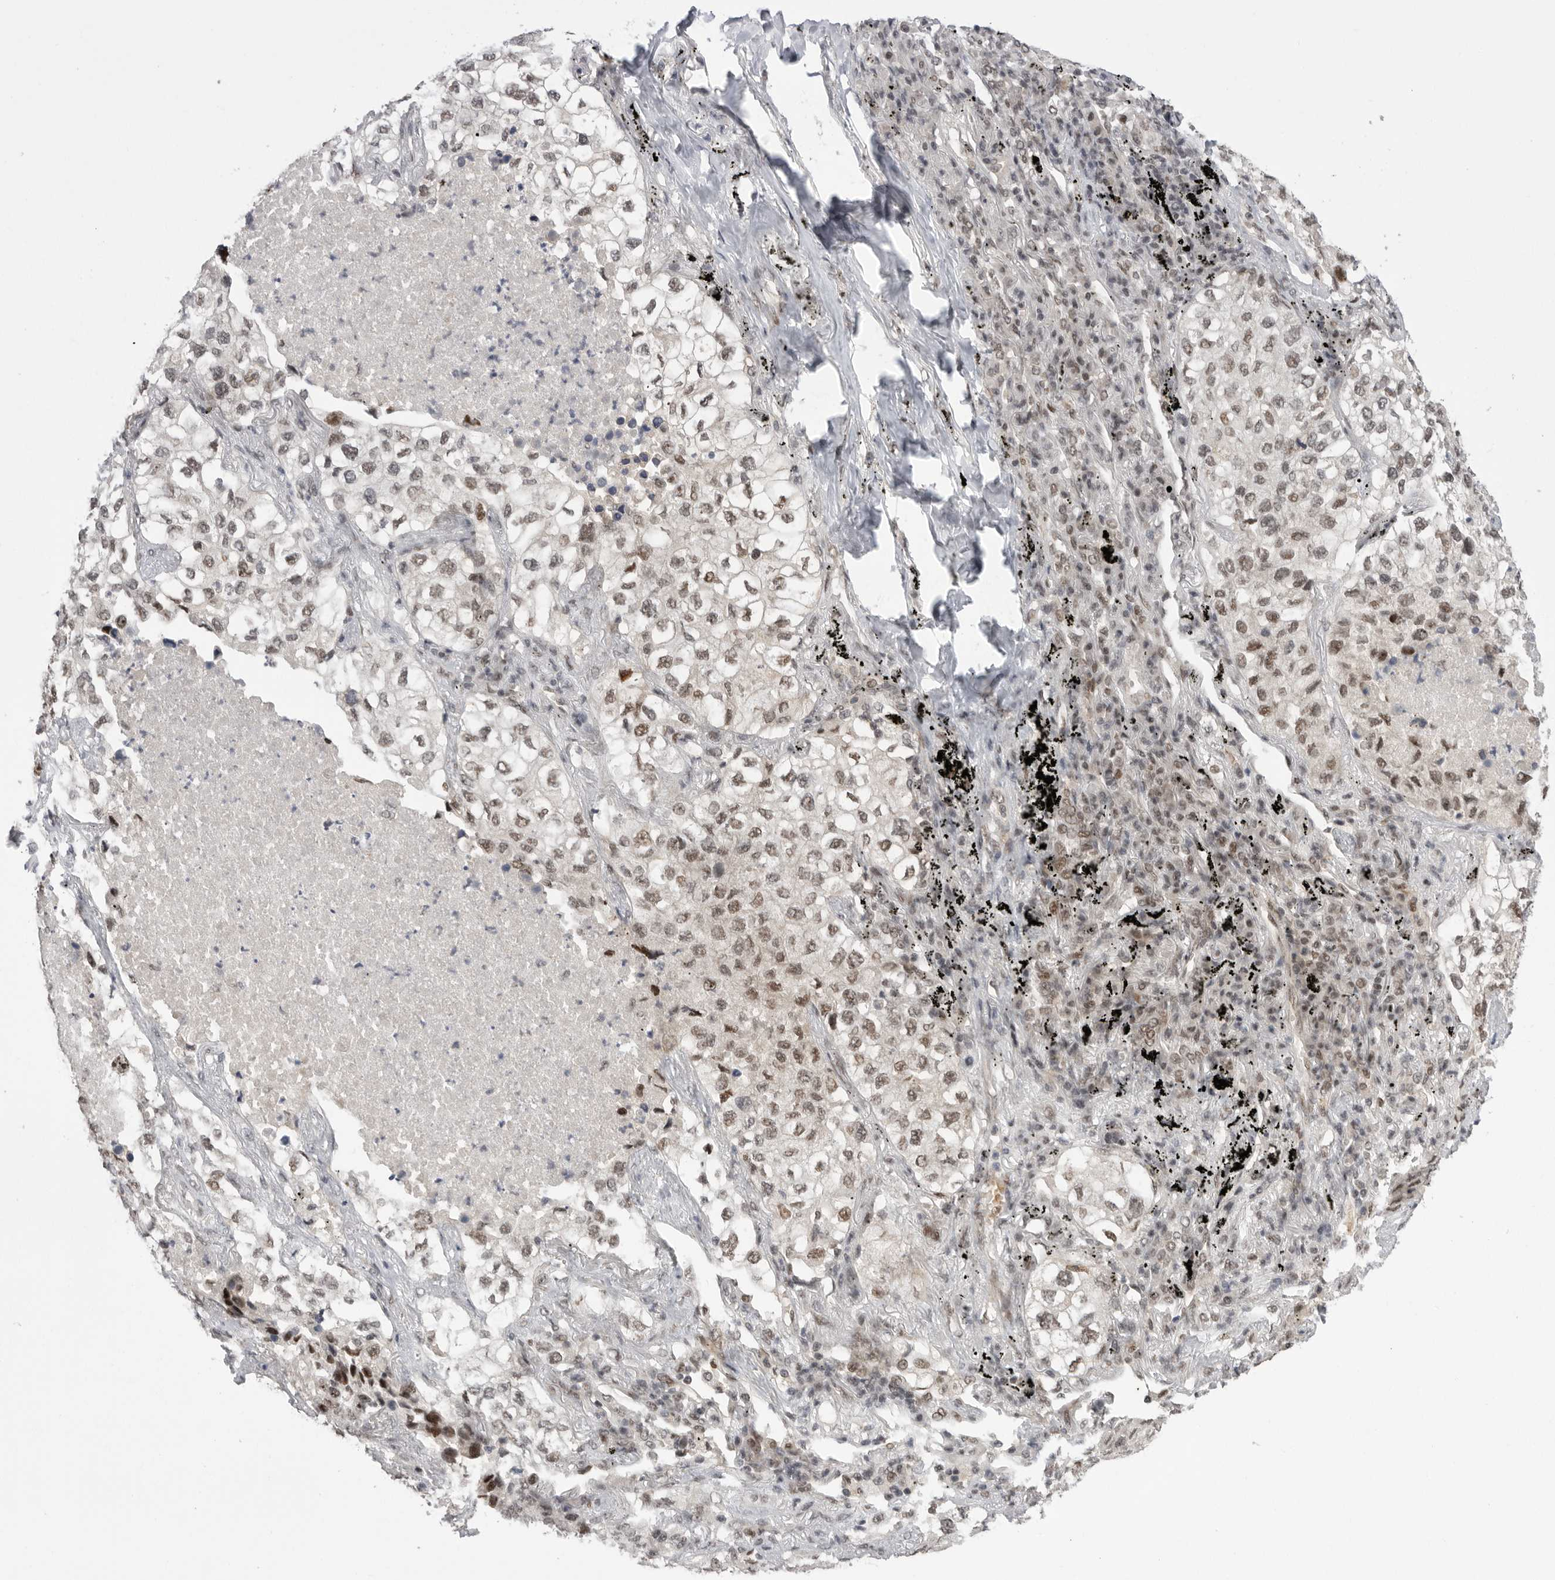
{"staining": {"intensity": "moderate", "quantity": ">75%", "location": "nuclear"}, "tissue": "lung cancer", "cell_type": "Tumor cells", "image_type": "cancer", "snomed": [{"axis": "morphology", "description": "Adenocarcinoma, NOS"}, {"axis": "topography", "description": "Lung"}], "caption": "Moderate nuclear staining is appreciated in about >75% of tumor cells in adenocarcinoma (lung).", "gene": "POU5F1", "patient": {"sex": "male", "age": 63}}